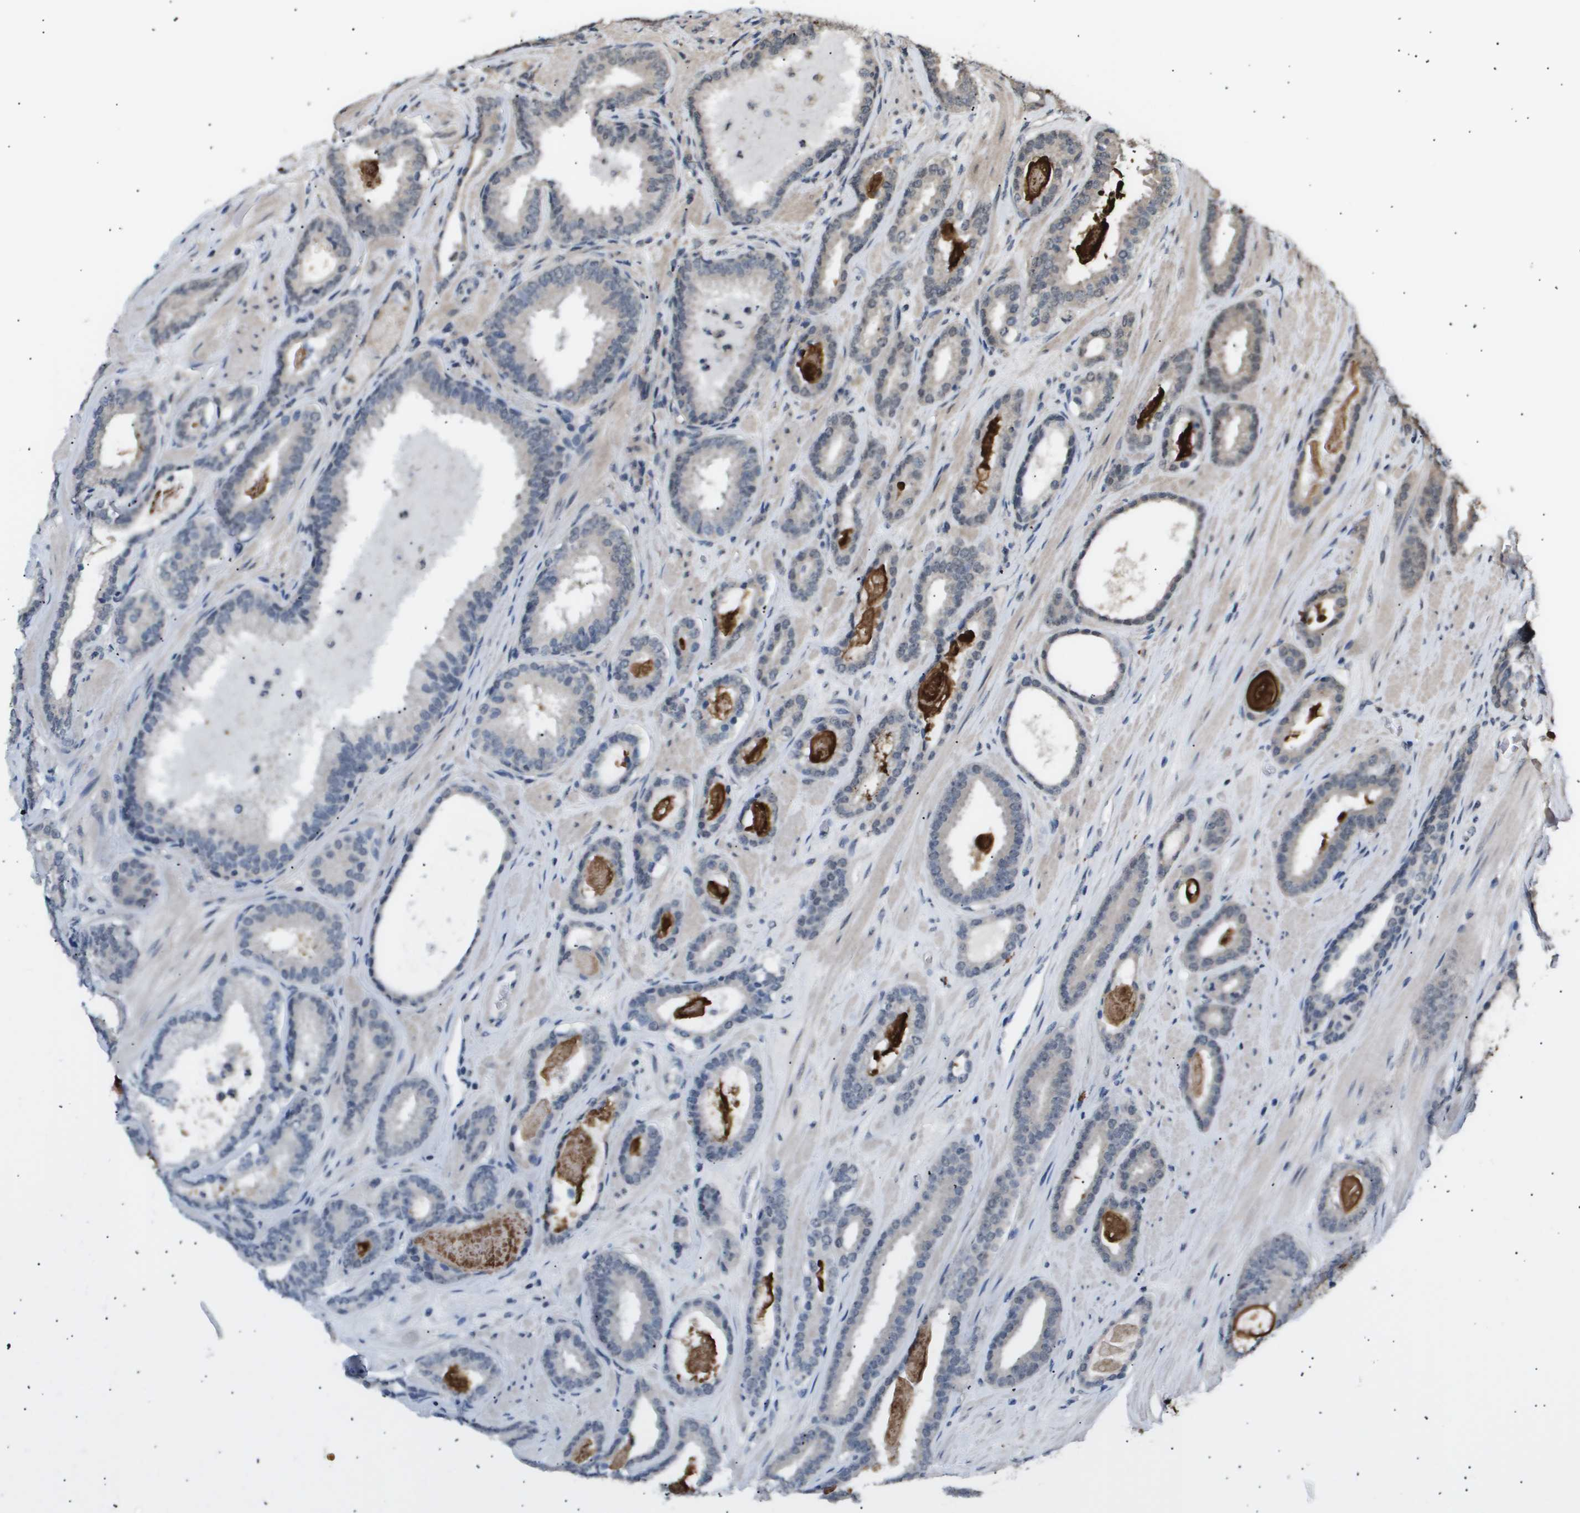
{"staining": {"intensity": "weak", "quantity": "<25%", "location": "cytoplasmic/membranous"}, "tissue": "prostate cancer", "cell_type": "Tumor cells", "image_type": "cancer", "snomed": [{"axis": "morphology", "description": "Adenocarcinoma, High grade"}, {"axis": "topography", "description": "Prostate"}], "caption": "Tumor cells show no significant staining in prostate cancer (high-grade adenocarcinoma).", "gene": "ING1", "patient": {"sex": "male", "age": 60}}